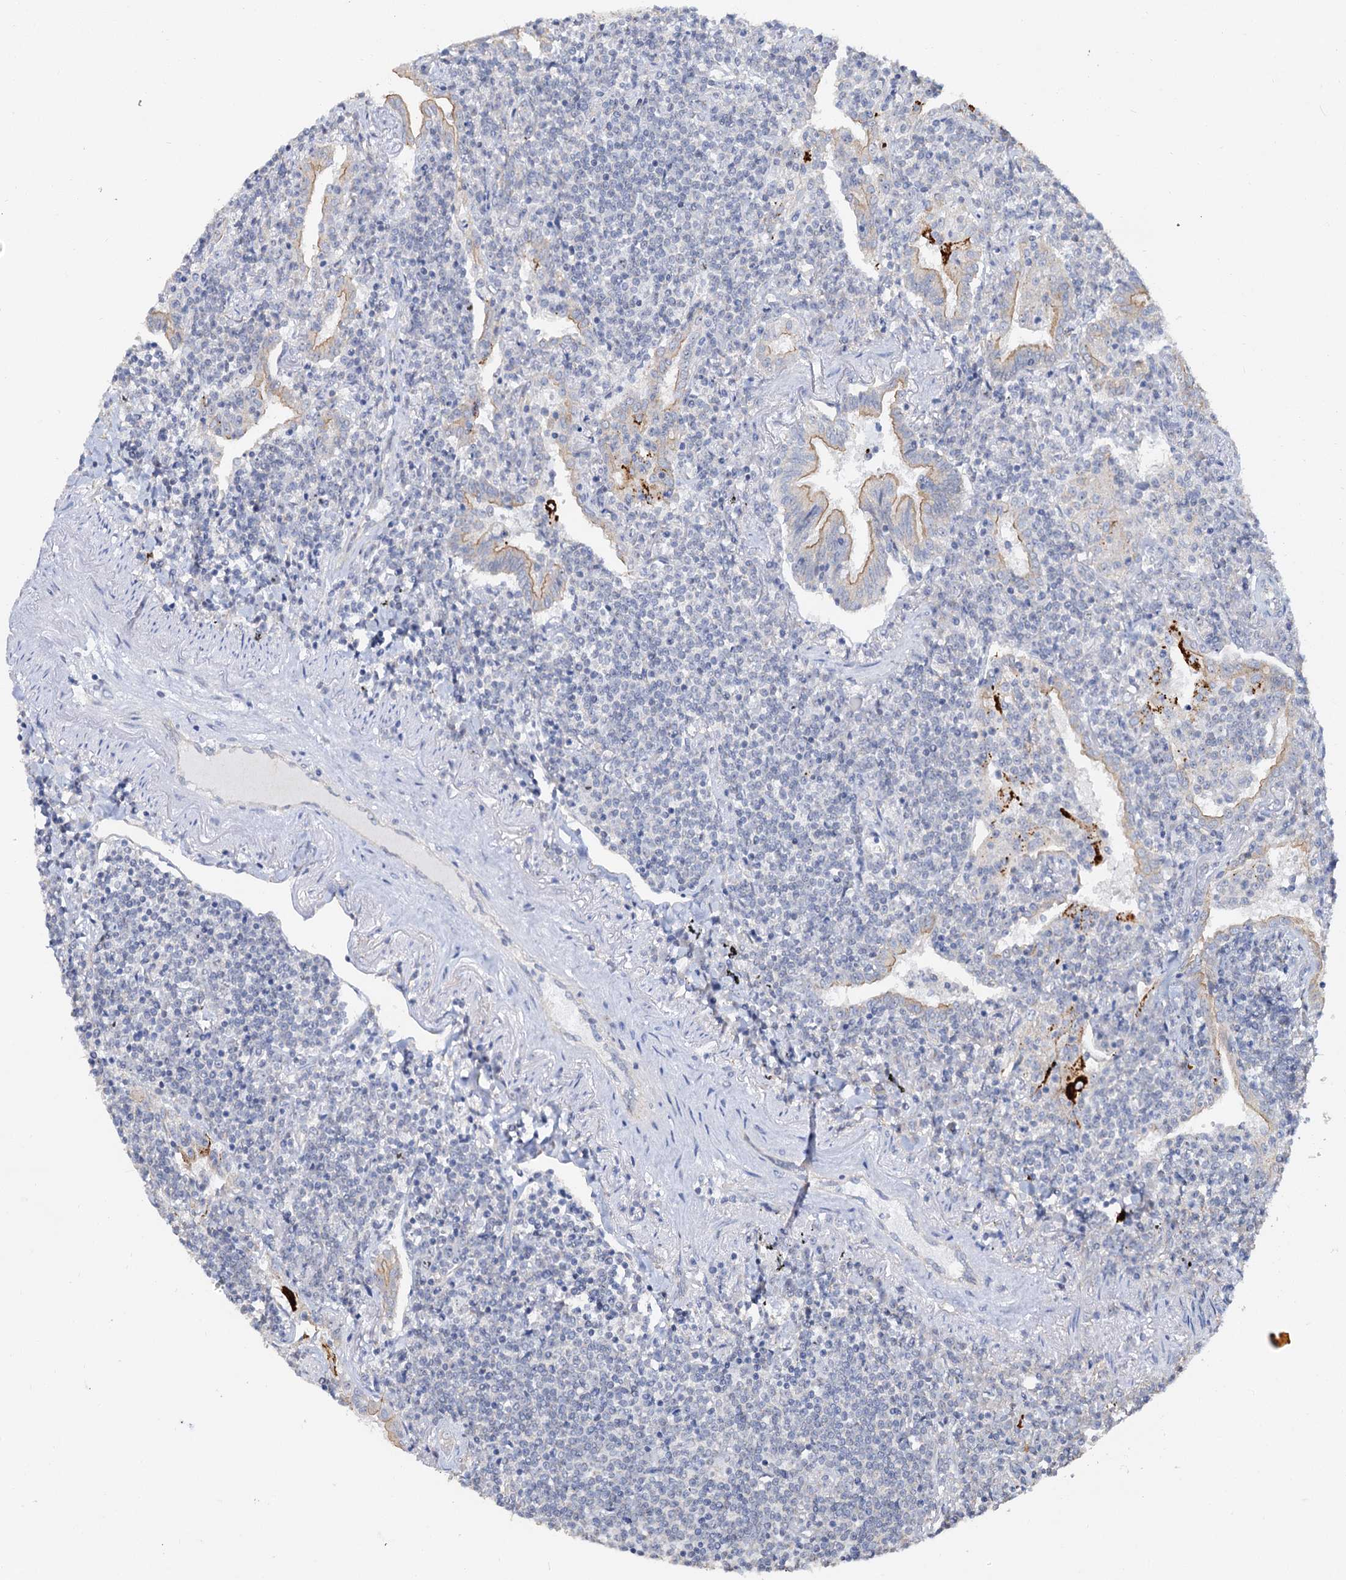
{"staining": {"intensity": "negative", "quantity": "none", "location": "none"}, "tissue": "lymphoma", "cell_type": "Tumor cells", "image_type": "cancer", "snomed": [{"axis": "morphology", "description": "Malignant lymphoma, non-Hodgkin's type, Low grade"}, {"axis": "topography", "description": "Lung"}], "caption": "Immunohistochemistry of malignant lymphoma, non-Hodgkin's type (low-grade) demonstrates no positivity in tumor cells.", "gene": "C2CD3", "patient": {"sex": "female", "age": 71}}